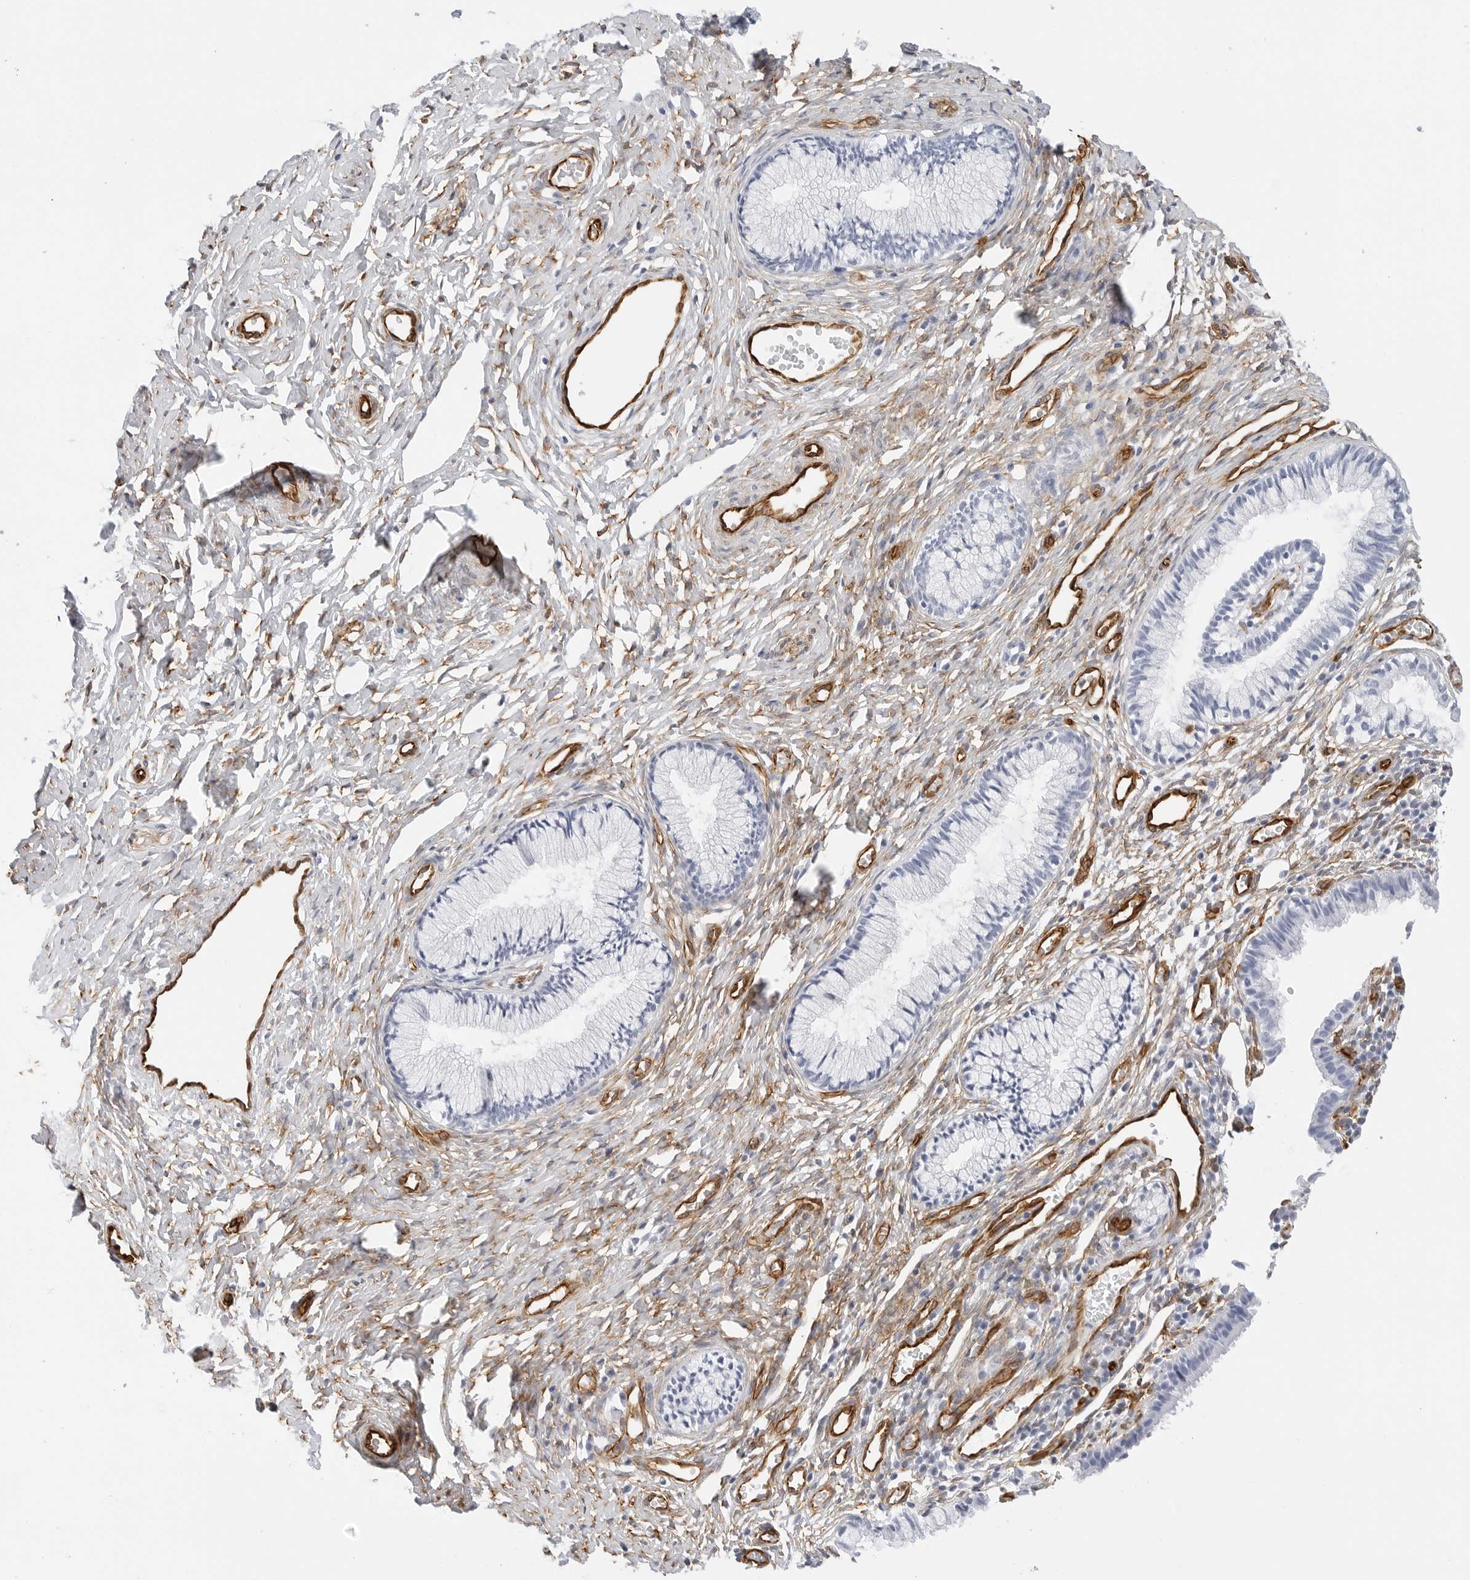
{"staining": {"intensity": "negative", "quantity": "none", "location": "none"}, "tissue": "cervix", "cell_type": "Glandular cells", "image_type": "normal", "snomed": [{"axis": "morphology", "description": "Normal tissue, NOS"}, {"axis": "topography", "description": "Cervix"}], "caption": "DAB immunohistochemical staining of normal human cervix exhibits no significant staining in glandular cells. (DAB (3,3'-diaminobenzidine) IHC, high magnification).", "gene": "NES", "patient": {"sex": "female", "age": 27}}